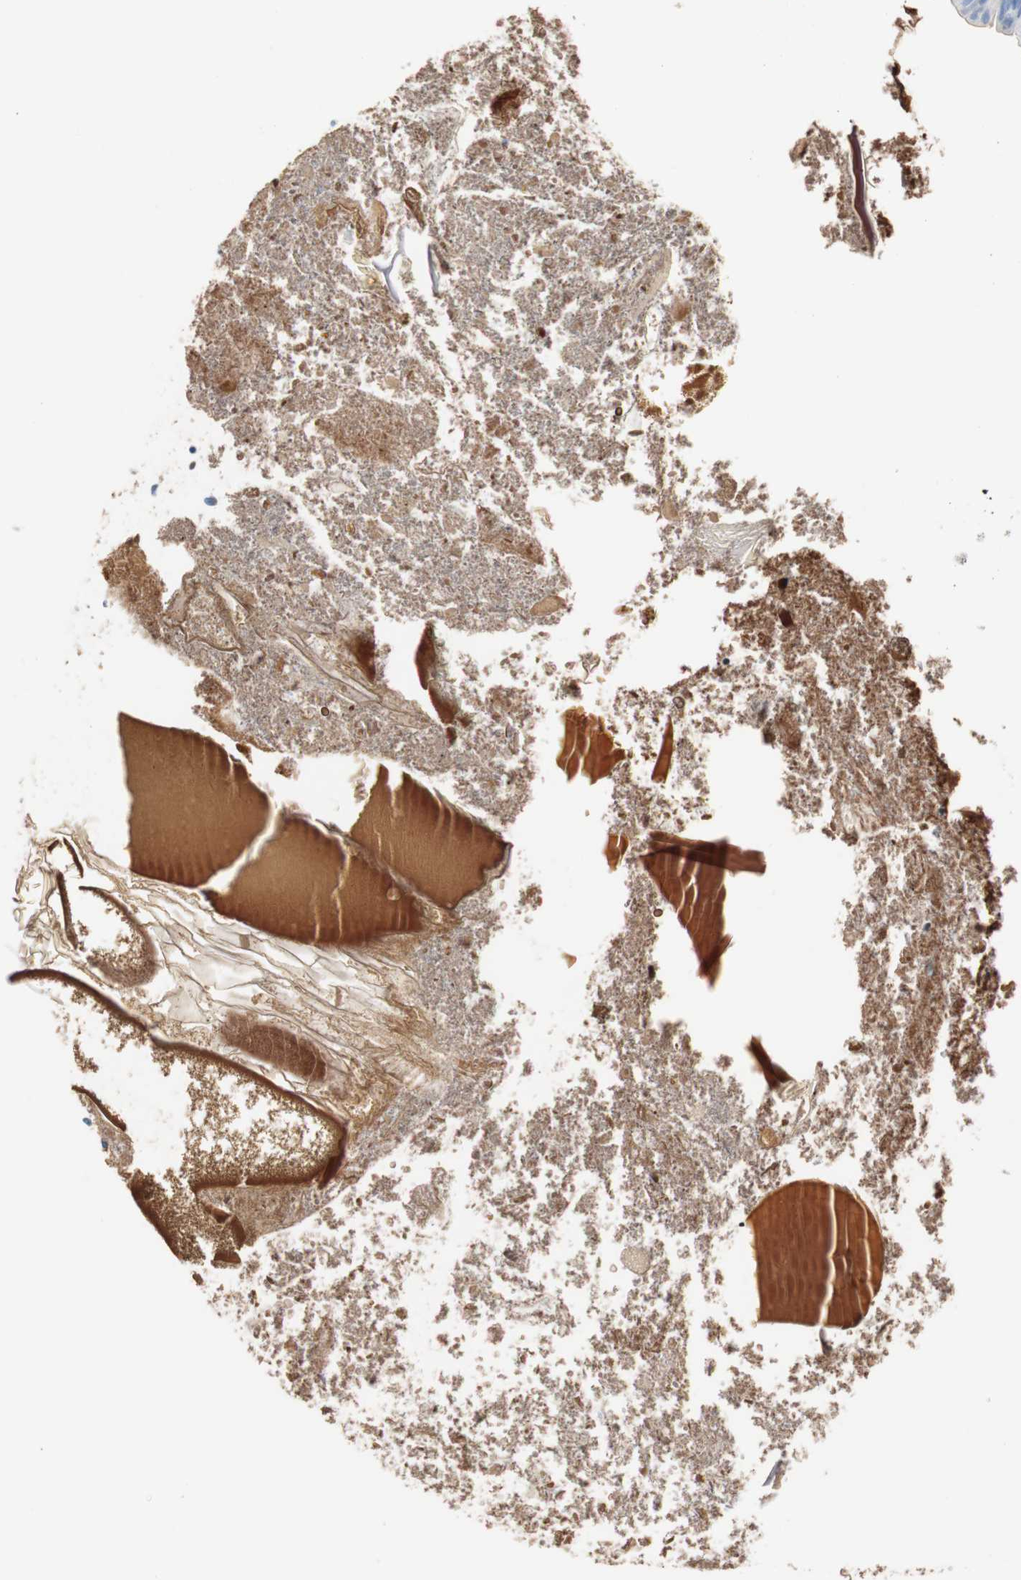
{"staining": {"intensity": "weak", "quantity": "<25%", "location": "cytoplasmic/membranous"}, "tissue": "appendix", "cell_type": "Glandular cells", "image_type": "normal", "snomed": [{"axis": "morphology", "description": "Normal tissue, NOS"}, {"axis": "topography", "description": "Appendix"}], "caption": "The histopathology image displays no significant expression in glandular cells of appendix. (DAB IHC with hematoxylin counter stain).", "gene": "GLUL", "patient": {"sex": "female", "age": 10}}